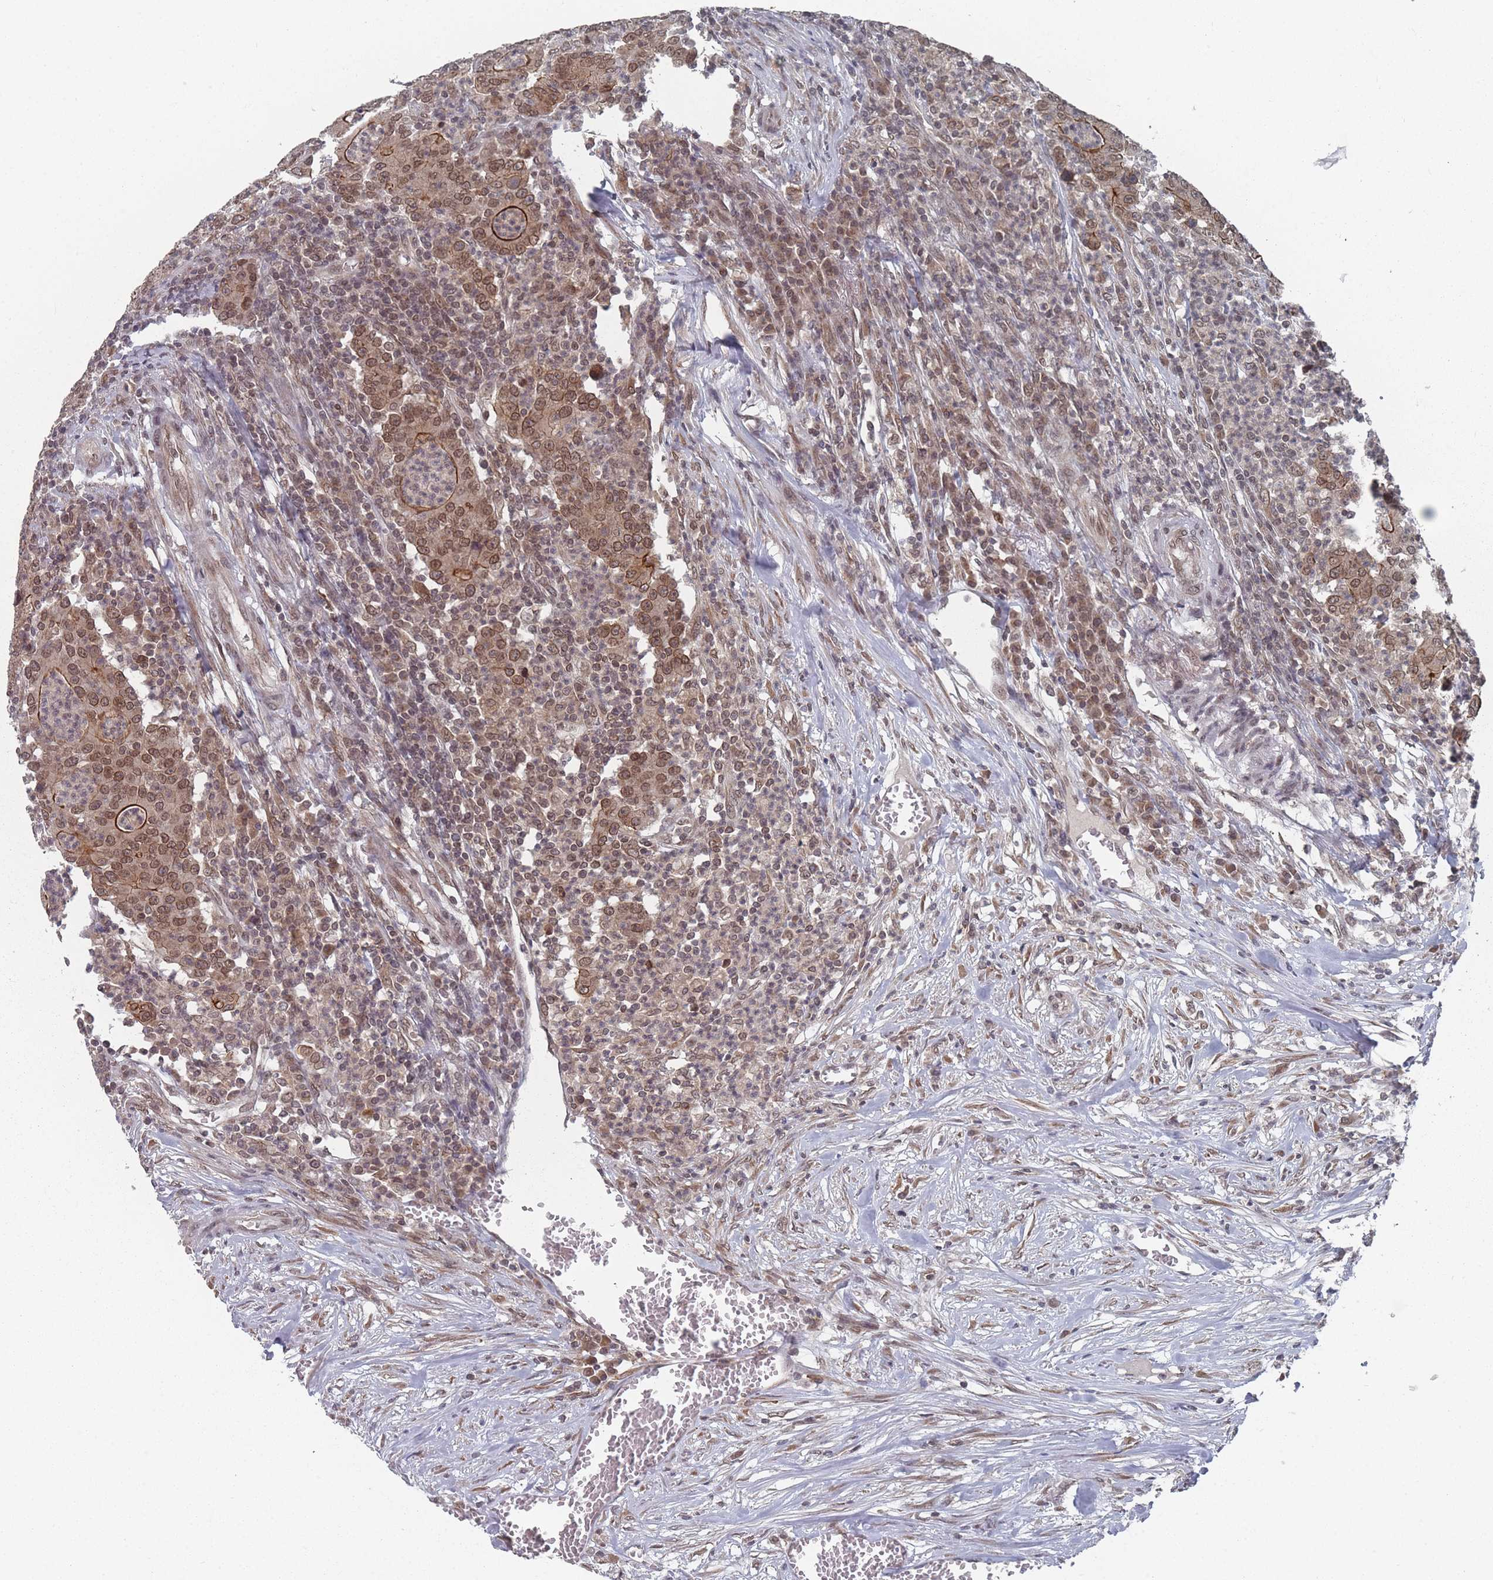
{"staining": {"intensity": "moderate", "quantity": ">75%", "location": "cytoplasmic/membranous,nuclear"}, "tissue": "colorectal cancer", "cell_type": "Tumor cells", "image_type": "cancer", "snomed": [{"axis": "morphology", "description": "Adenocarcinoma, NOS"}, {"axis": "topography", "description": "Colon"}], "caption": "High-power microscopy captured an IHC micrograph of colorectal adenocarcinoma, revealing moderate cytoplasmic/membranous and nuclear staining in about >75% of tumor cells.", "gene": "TBC1D25", "patient": {"sex": "male", "age": 83}}